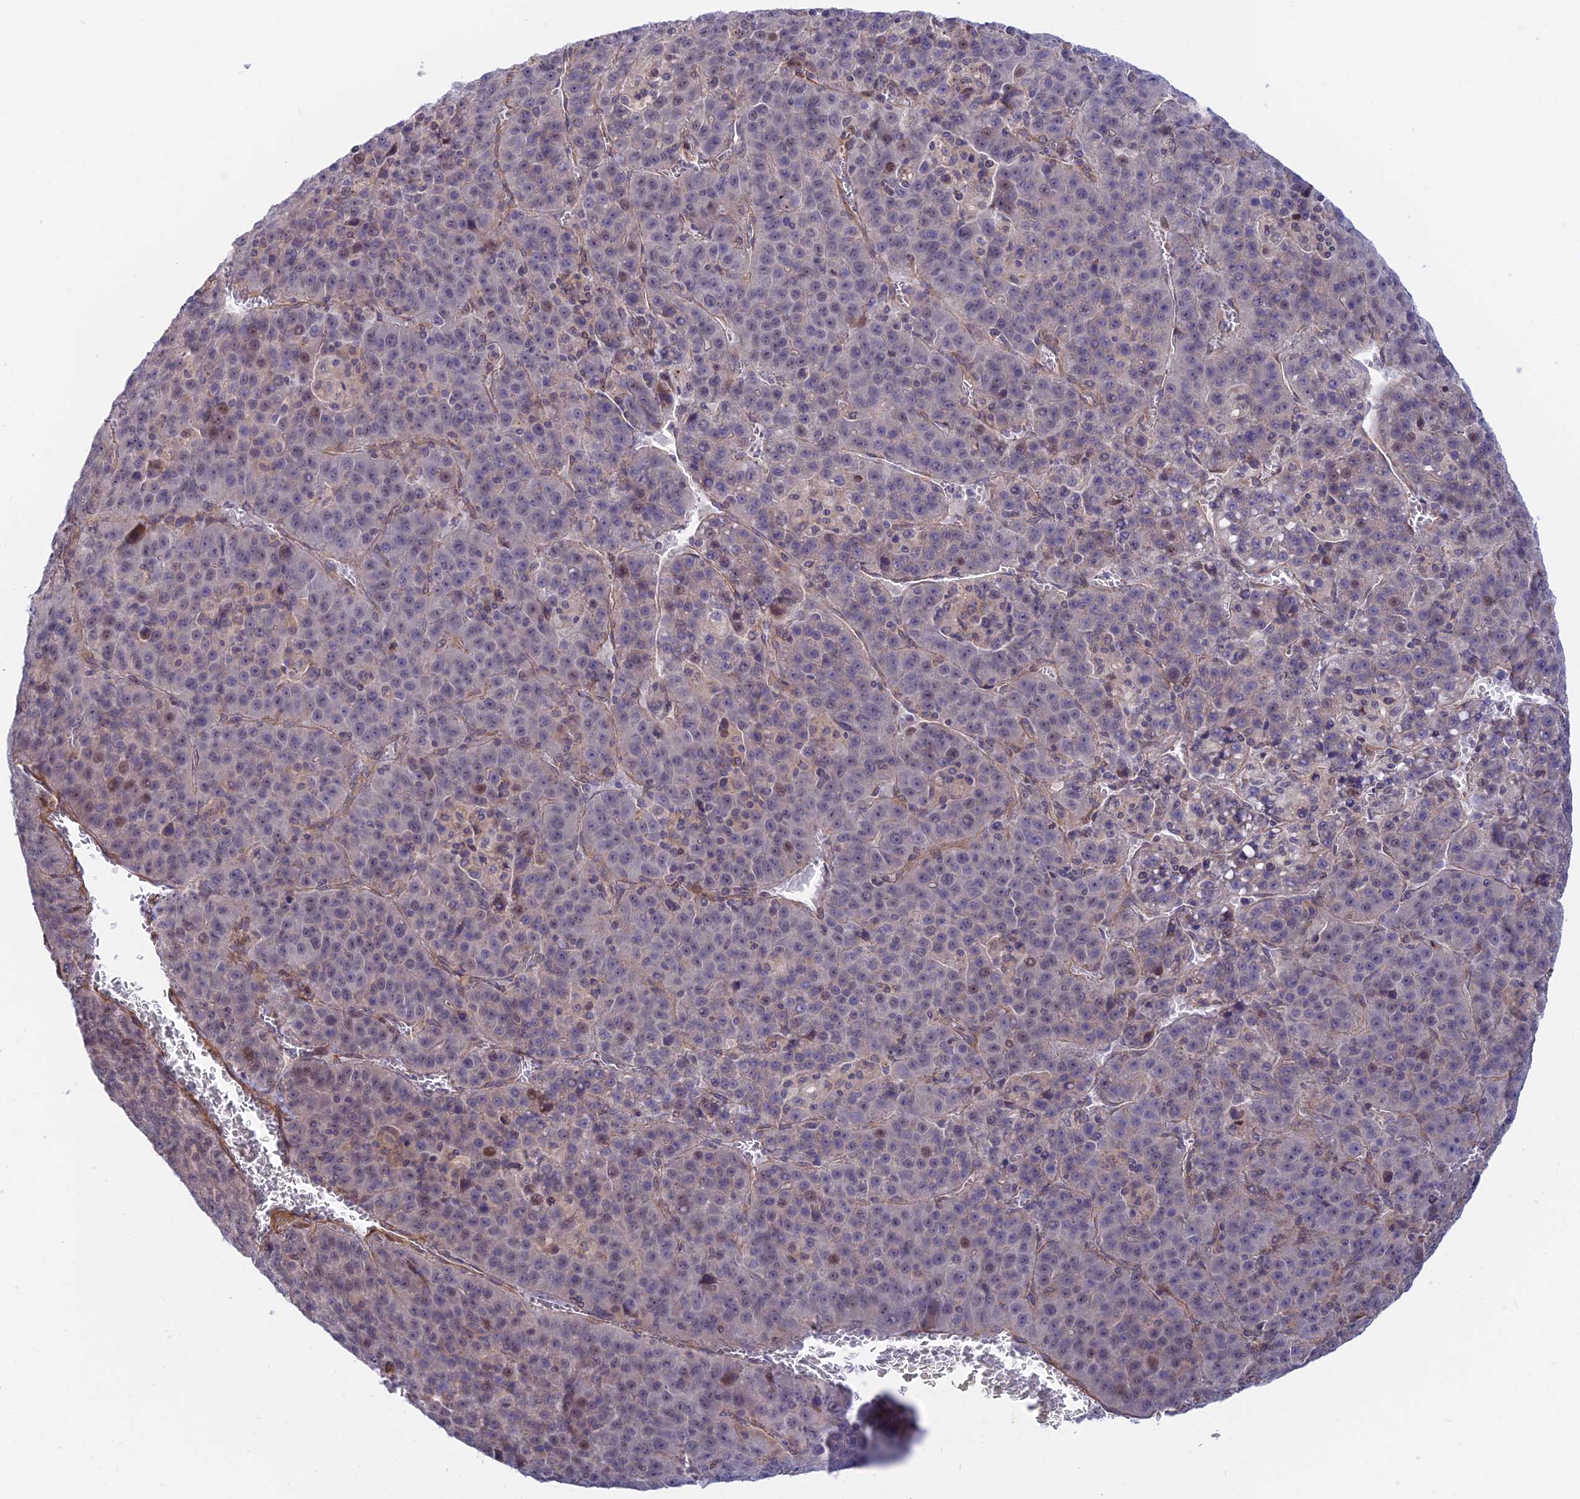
{"staining": {"intensity": "moderate", "quantity": "<25%", "location": "nuclear"}, "tissue": "liver cancer", "cell_type": "Tumor cells", "image_type": "cancer", "snomed": [{"axis": "morphology", "description": "Carcinoma, Hepatocellular, NOS"}, {"axis": "topography", "description": "Liver"}], "caption": "An immunohistochemistry (IHC) photomicrograph of tumor tissue is shown. Protein staining in brown labels moderate nuclear positivity in liver cancer within tumor cells.", "gene": "KCNAB1", "patient": {"sex": "female", "age": 53}}